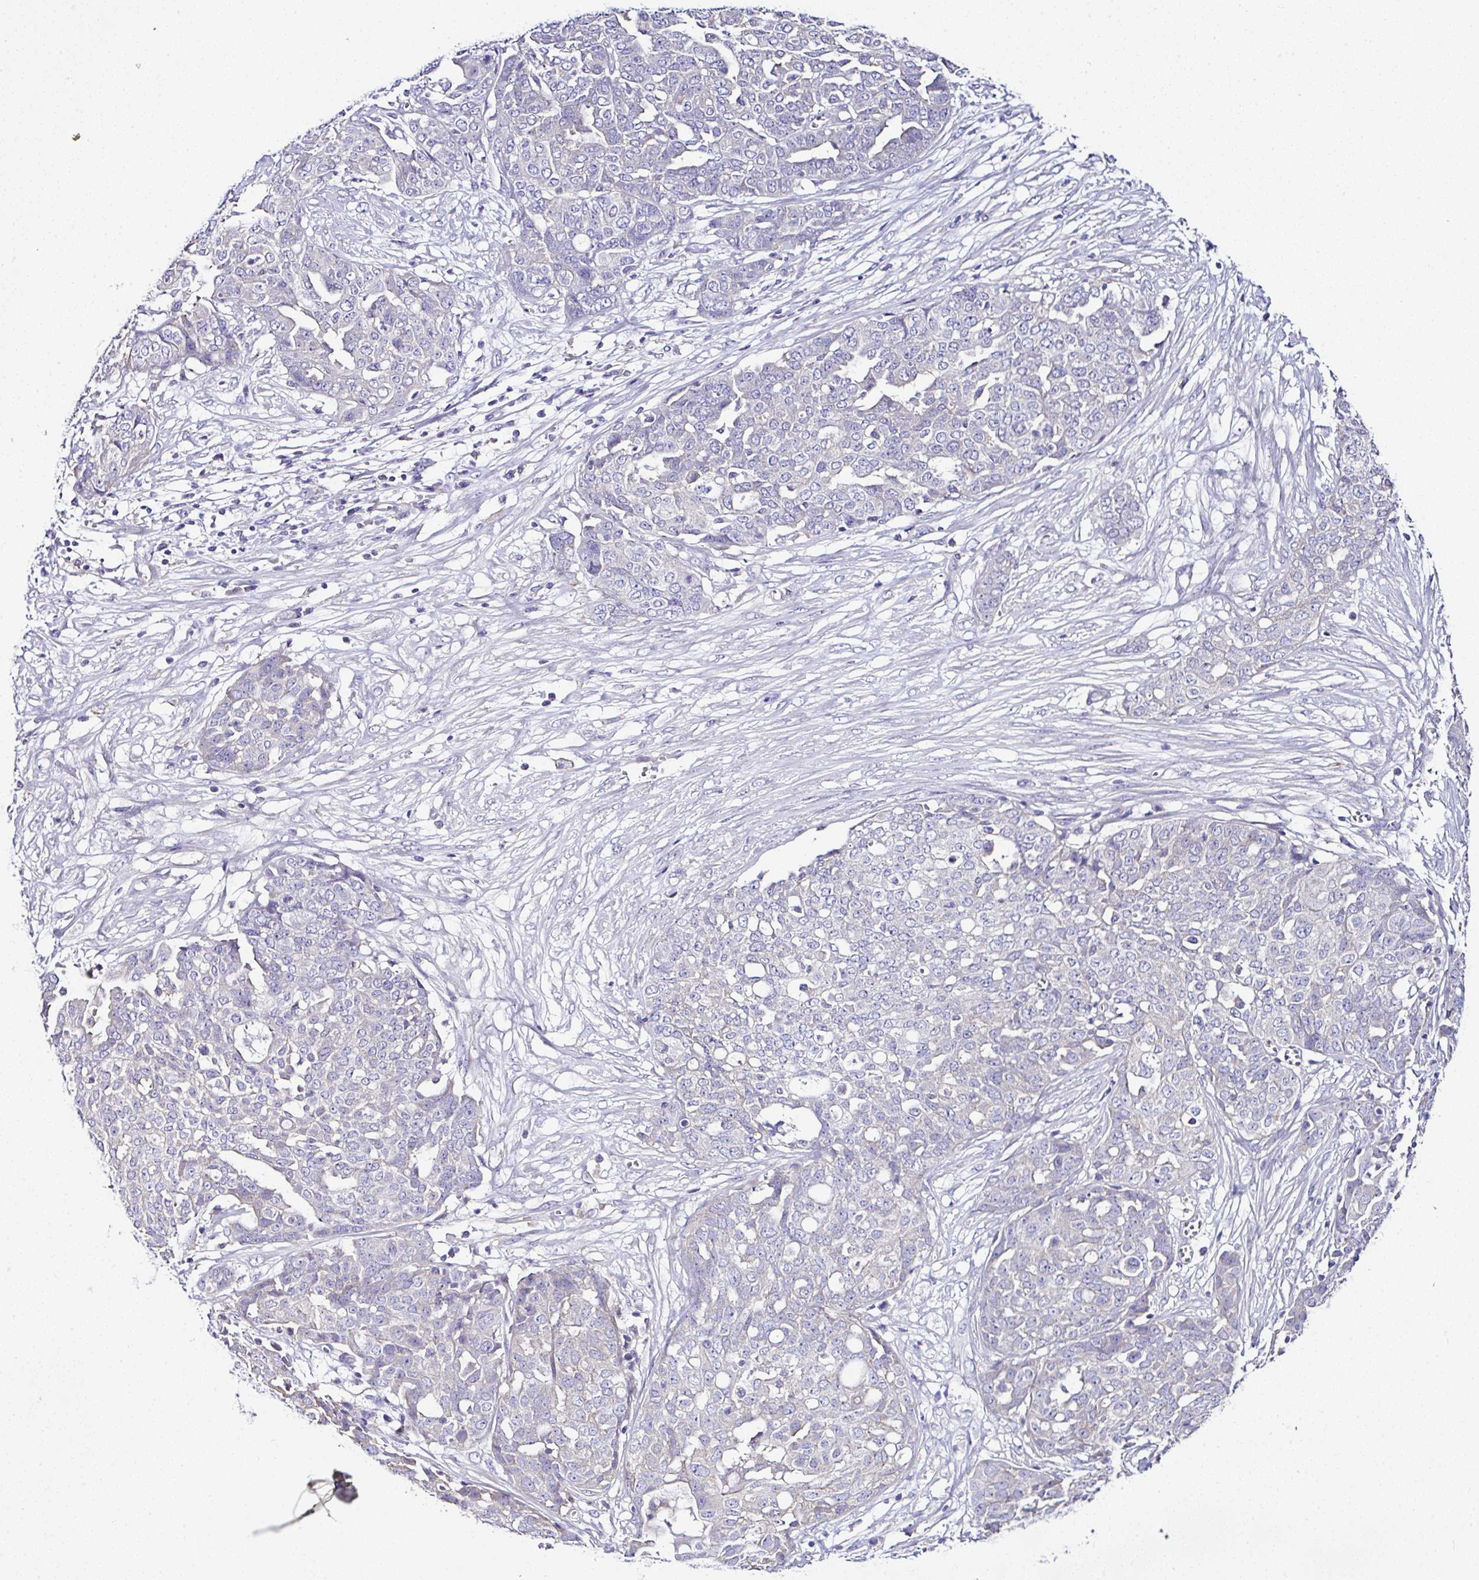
{"staining": {"intensity": "negative", "quantity": "none", "location": "none"}, "tissue": "ovarian cancer", "cell_type": "Tumor cells", "image_type": "cancer", "snomed": [{"axis": "morphology", "description": "Cystadenocarcinoma, serous, NOS"}, {"axis": "topography", "description": "Soft tissue"}, {"axis": "topography", "description": "Ovary"}], "caption": "The histopathology image reveals no staining of tumor cells in ovarian serous cystadenocarcinoma. (Immunohistochemistry (ihc), brightfield microscopy, high magnification).", "gene": "OR4P4", "patient": {"sex": "female", "age": 57}}